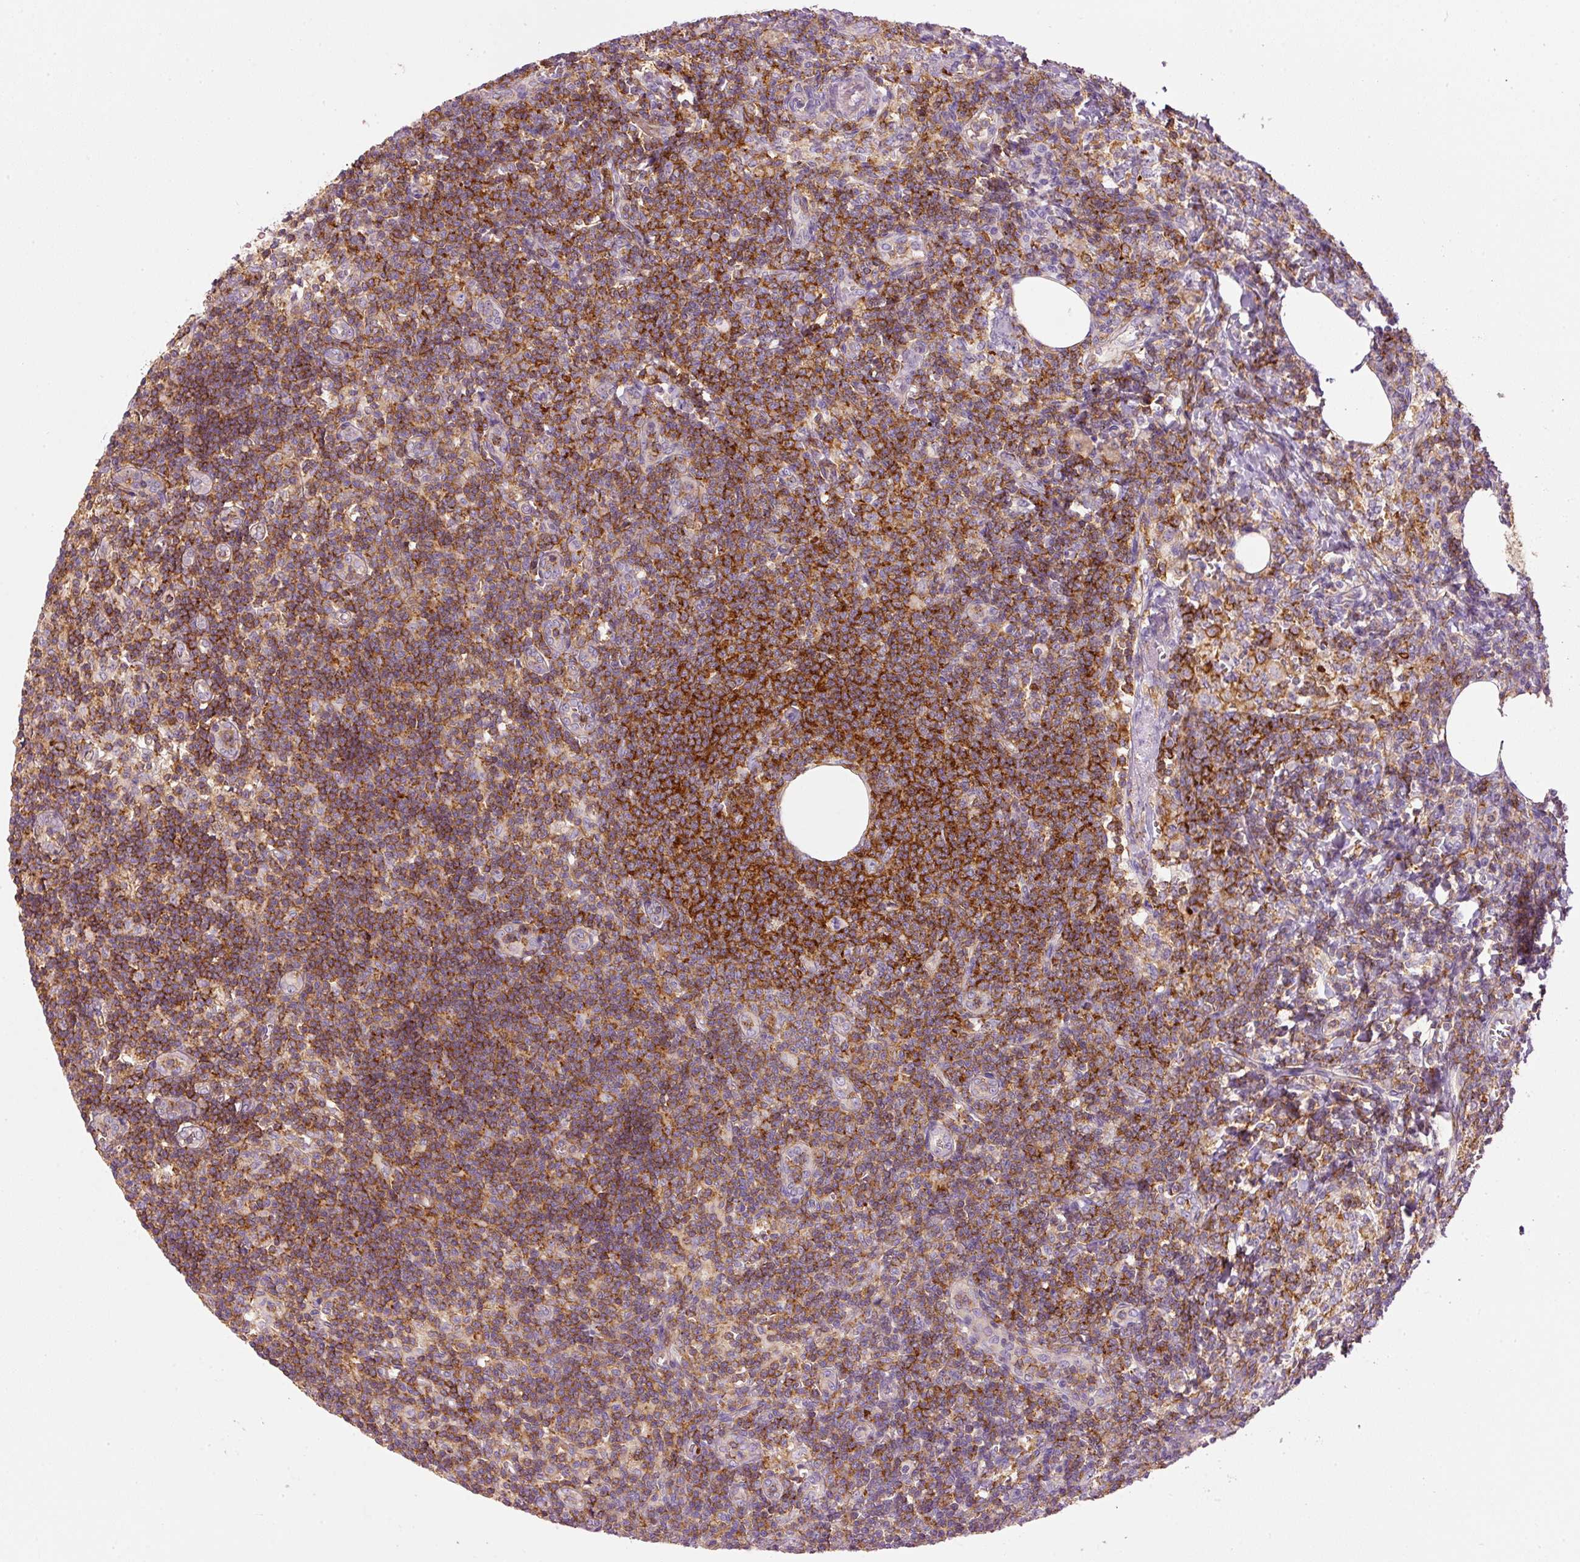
{"staining": {"intensity": "moderate", "quantity": ">75%", "location": "cytoplasmic/membranous"}, "tissue": "lymph node", "cell_type": "Germinal center cells", "image_type": "normal", "snomed": [{"axis": "morphology", "description": "Normal tissue, NOS"}, {"axis": "topography", "description": "Lymph node"}], "caption": "IHC staining of normal lymph node, which demonstrates medium levels of moderate cytoplasmic/membranous staining in about >75% of germinal center cells indicating moderate cytoplasmic/membranous protein staining. The staining was performed using DAB (3,3'-diaminobenzidine) (brown) for protein detection and nuclei were counterstained in hematoxylin (blue).", "gene": "SIPA1", "patient": {"sex": "female", "age": 59}}